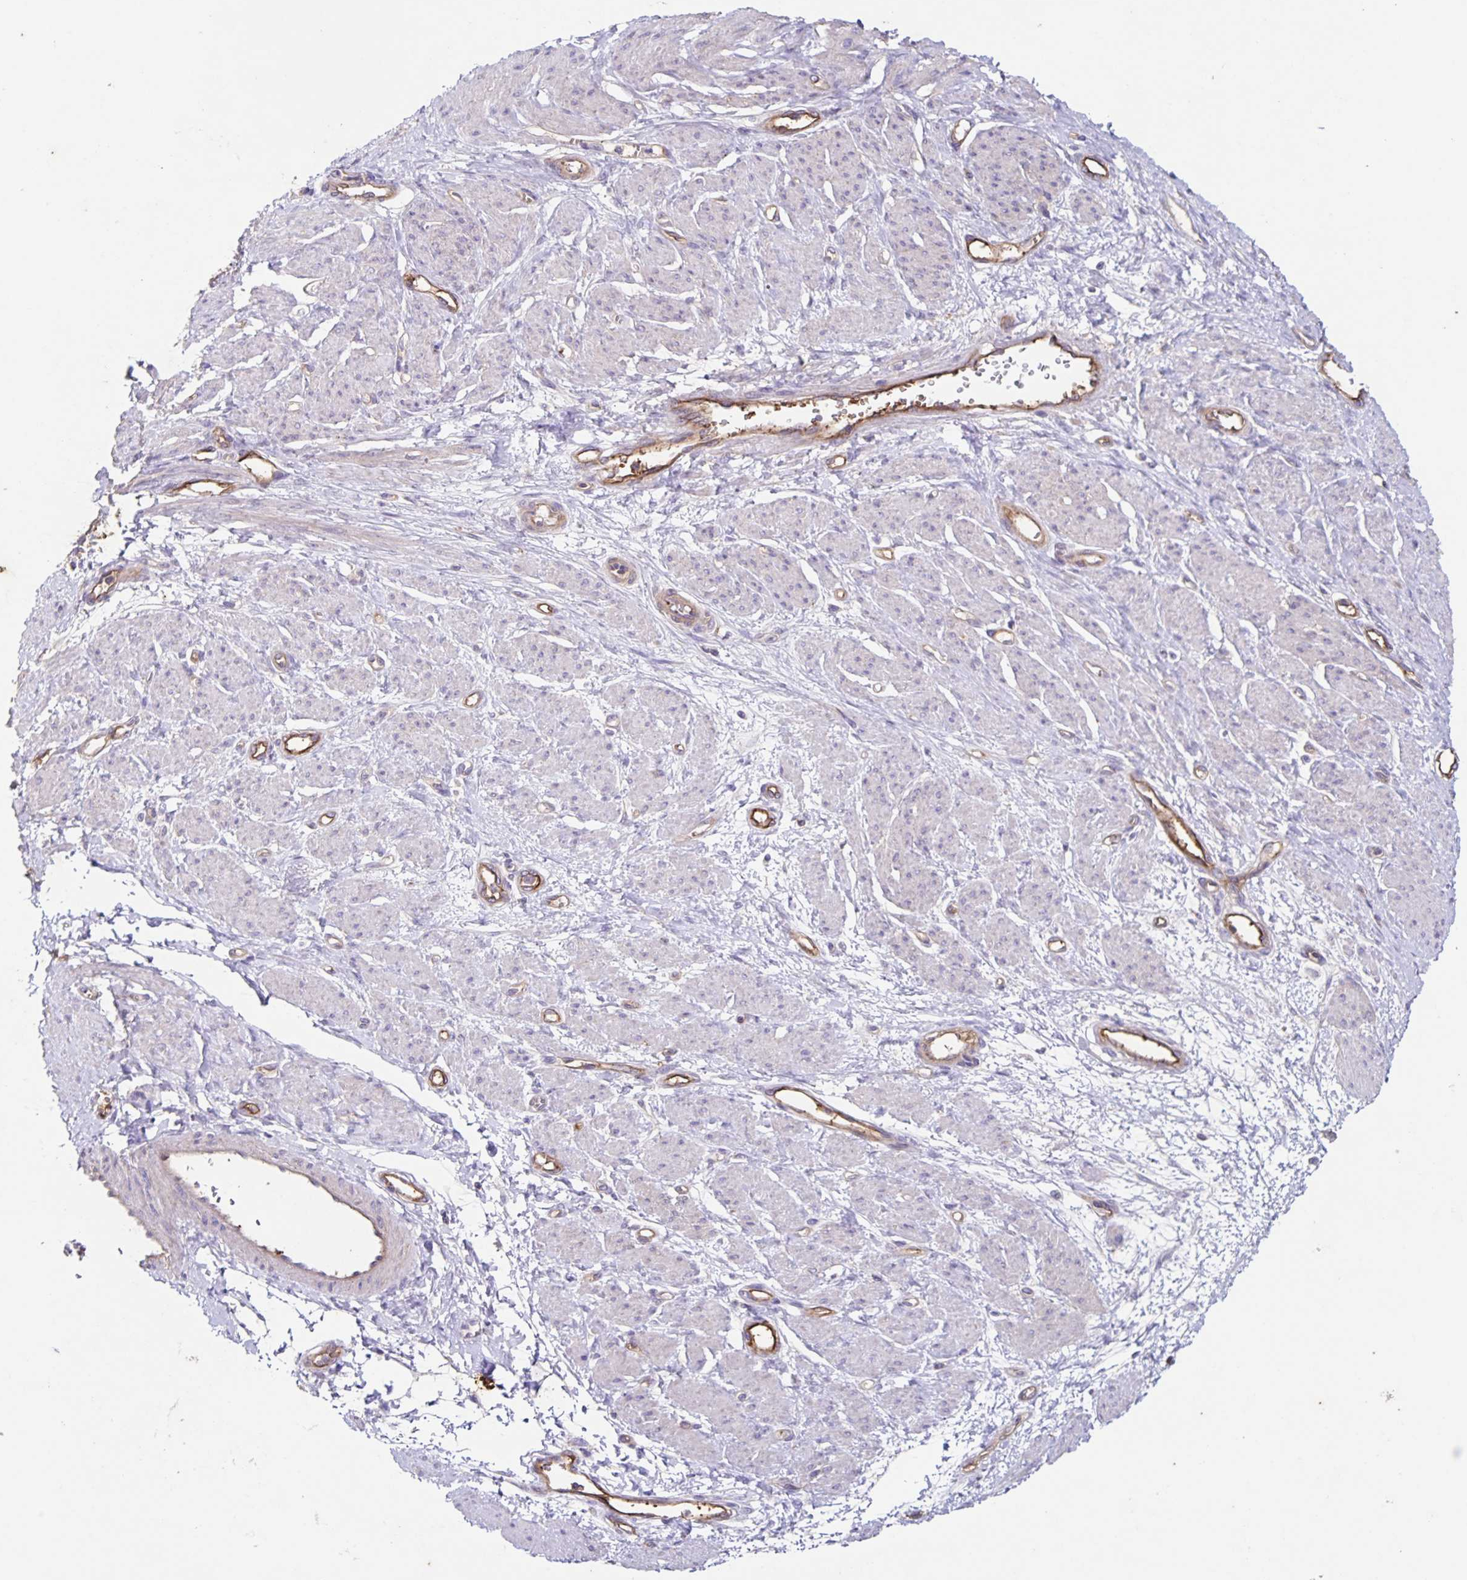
{"staining": {"intensity": "negative", "quantity": "none", "location": "none"}, "tissue": "smooth muscle", "cell_type": "Smooth muscle cells", "image_type": "normal", "snomed": [{"axis": "morphology", "description": "Normal tissue, NOS"}, {"axis": "topography", "description": "Smooth muscle"}, {"axis": "topography", "description": "Uterus"}], "caption": "High magnification brightfield microscopy of benign smooth muscle stained with DAB (brown) and counterstained with hematoxylin (blue): smooth muscle cells show no significant positivity.", "gene": "ITGA2", "patient": {"sex": "female", "age": 39}}